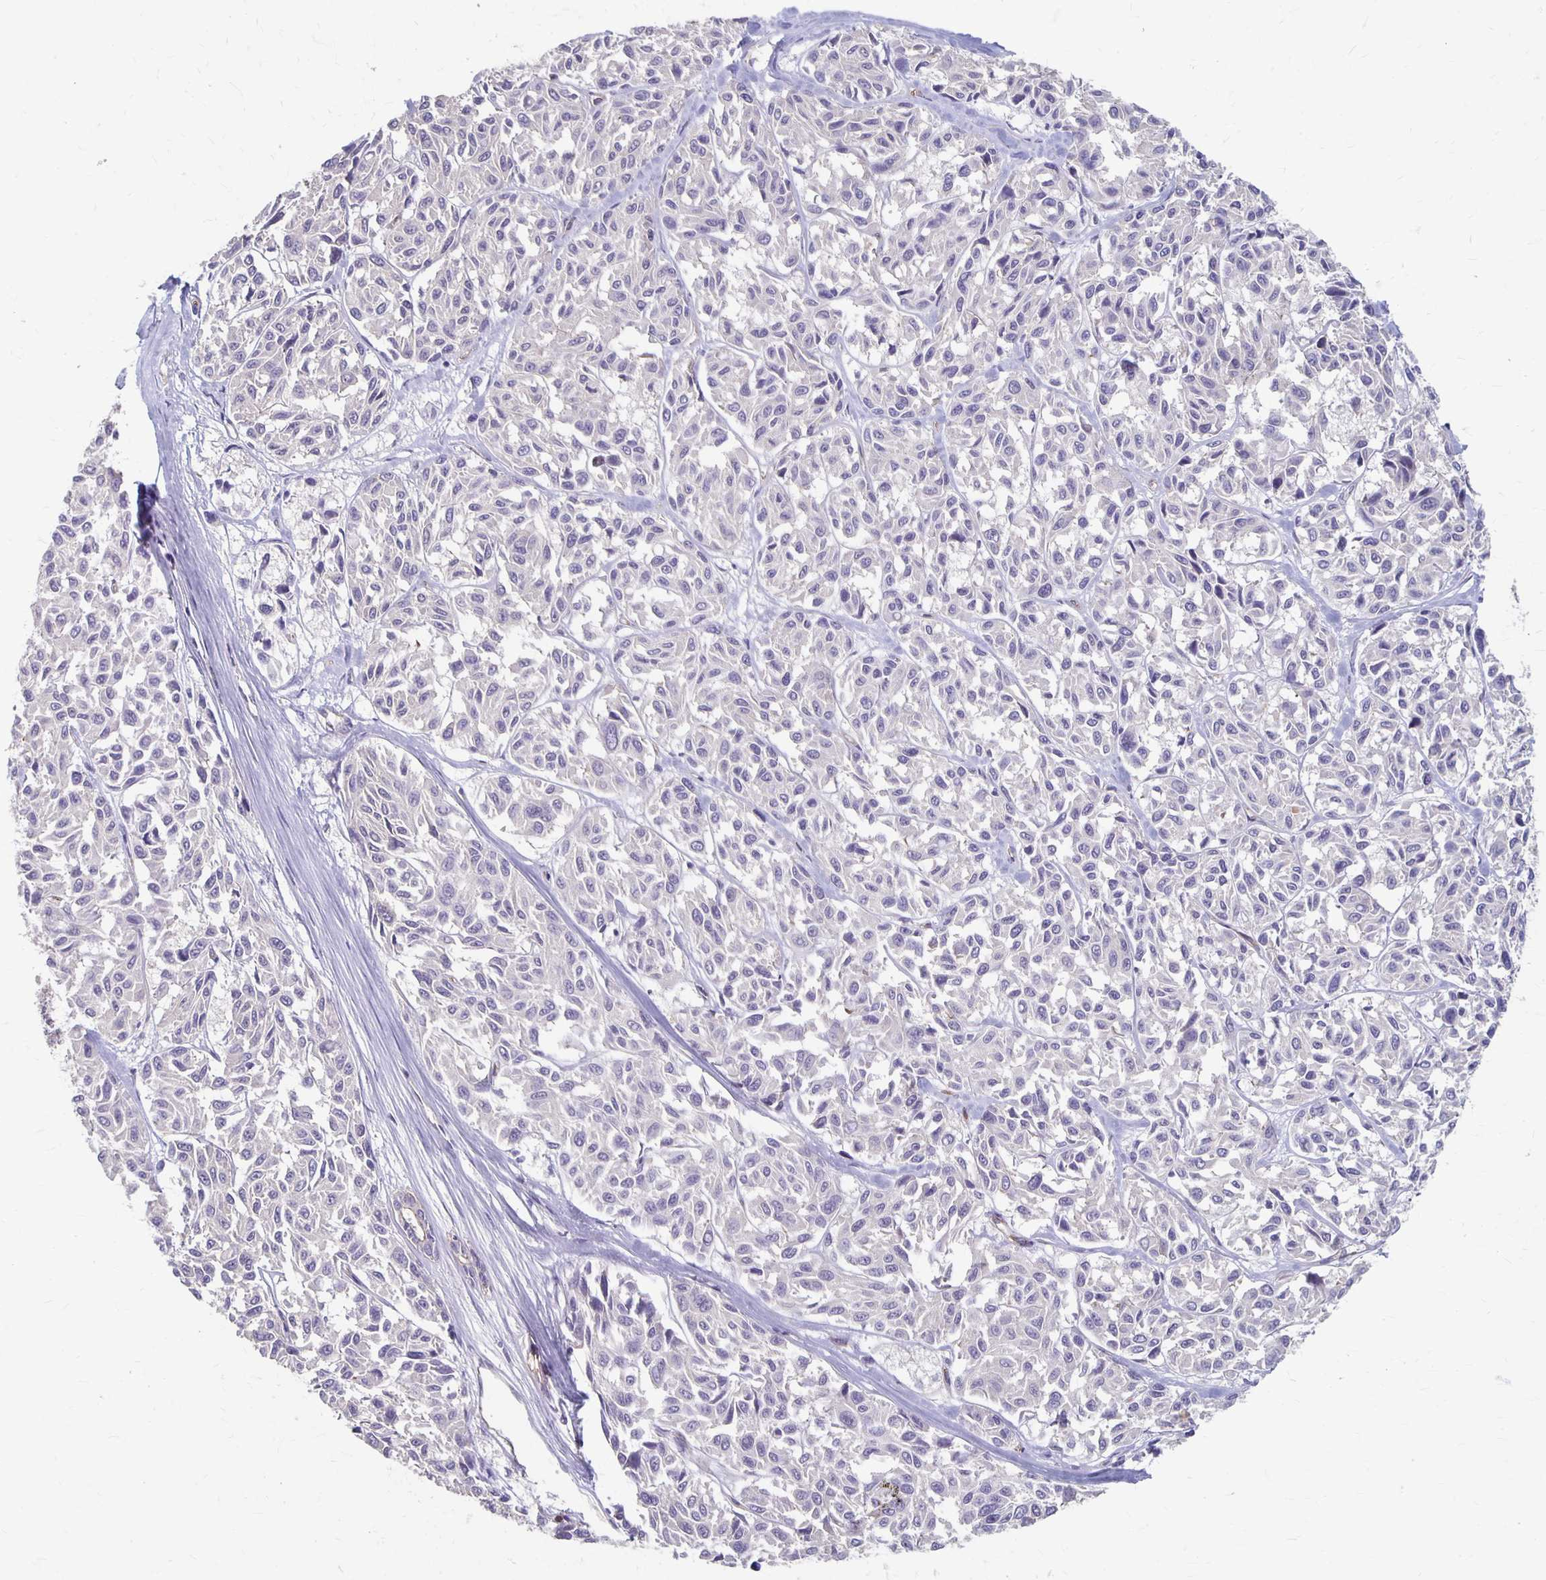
{"staining": {"intensity": "negative", "quantity": "none", "location": "none"}, "tissue": "melanoma", "cell_type": "Tumor cells", "image_type": "cancer", "snomed": [{"axis": "morphology", "description": "Malignant melanoma, NOS"}, {"axis": "topography", "description": "Skin"}], "caption": "DAB immunohistochemical staining of melanoma demonstrates no significant positivity in tumor cells.", "gene": "PPP1R3E", "patient": {"sex": "female", "age": 66}}